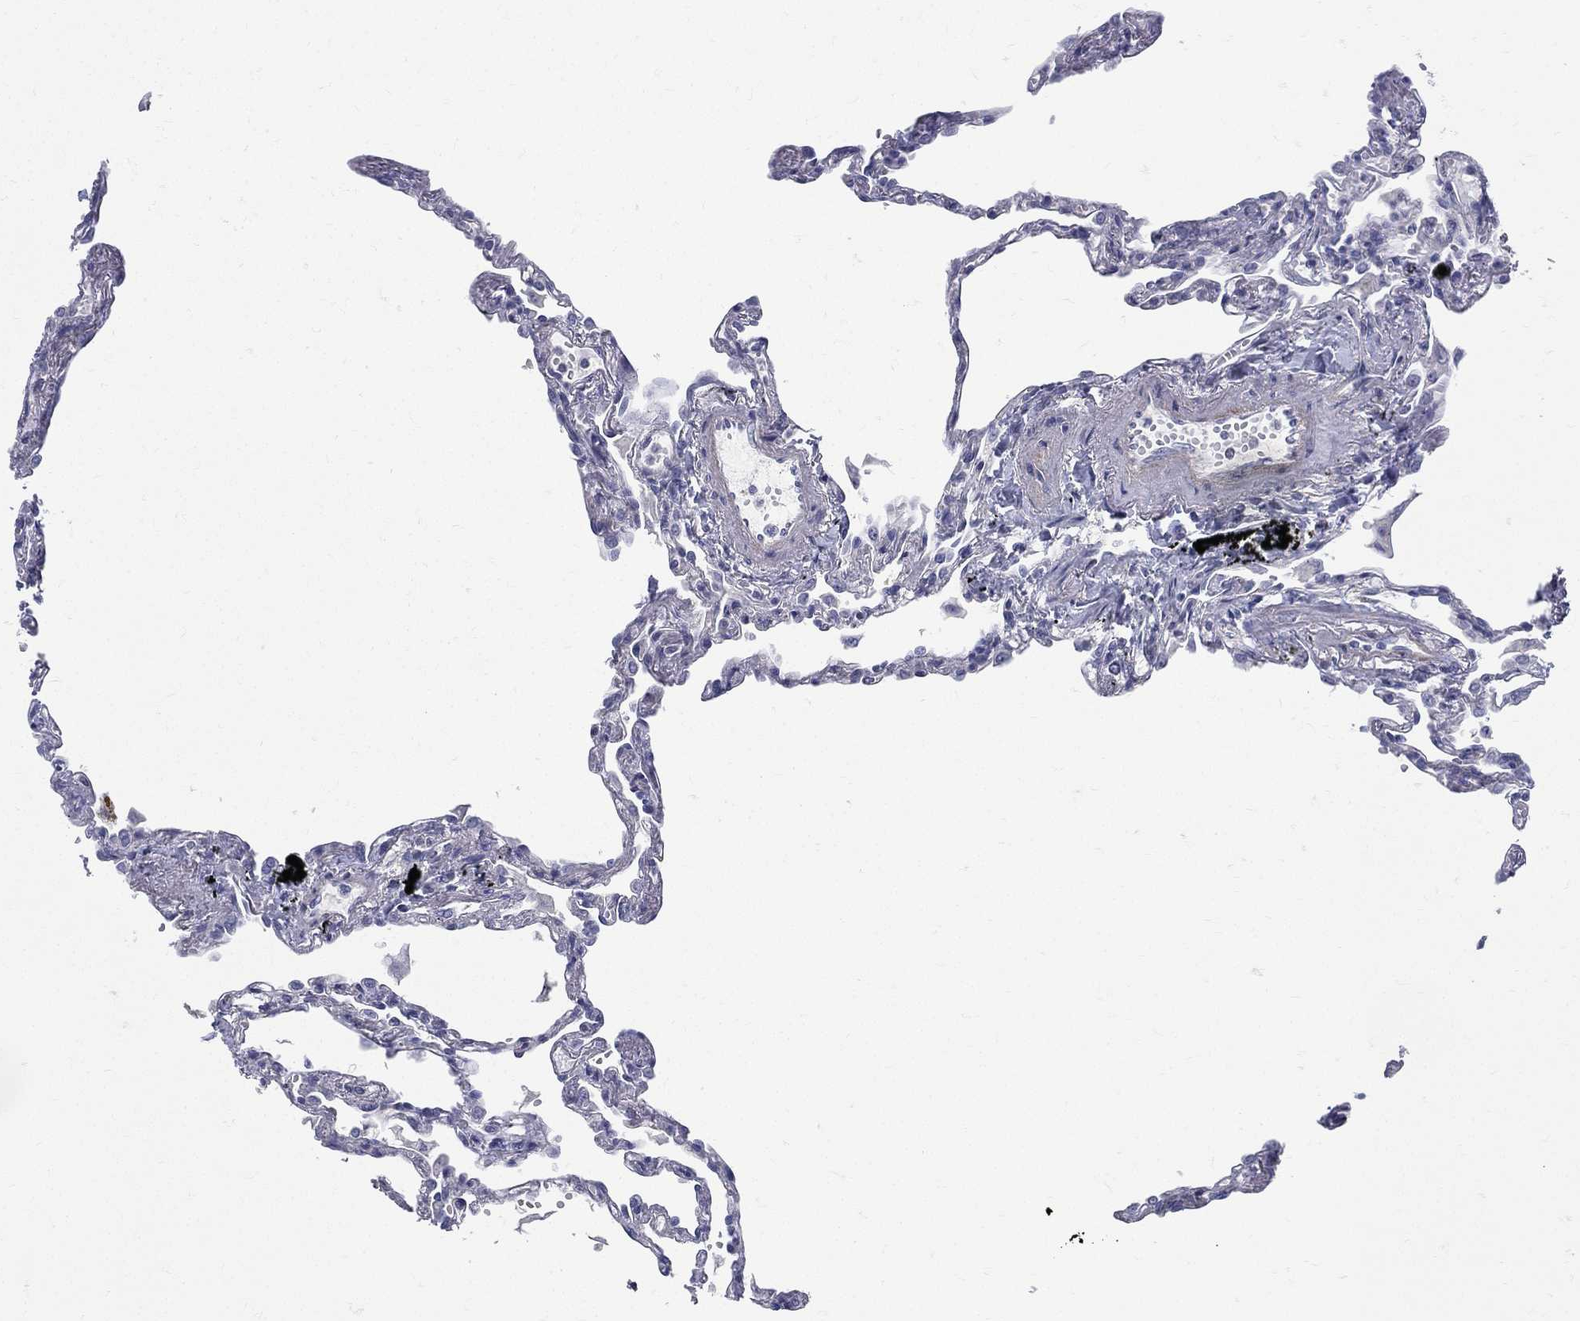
{"staining": {"intensity": "negative", "quantity": "none", "location": "none"}, "tissue": "lung", "cell_type": "Alveolar cells", "image_type": "normal", "snomed": [{"axis": "morphology", "description": "Normal tissue, NOS"}, {"axis": "topography", "description": "Lung"}], "caption": "IHC histopathology image of normal human lung stained for a protein (brown), which displays no positivity in alveolar cells.", "gene": "ETNPPL", "patient": {"sex": "male", "age": 78}}